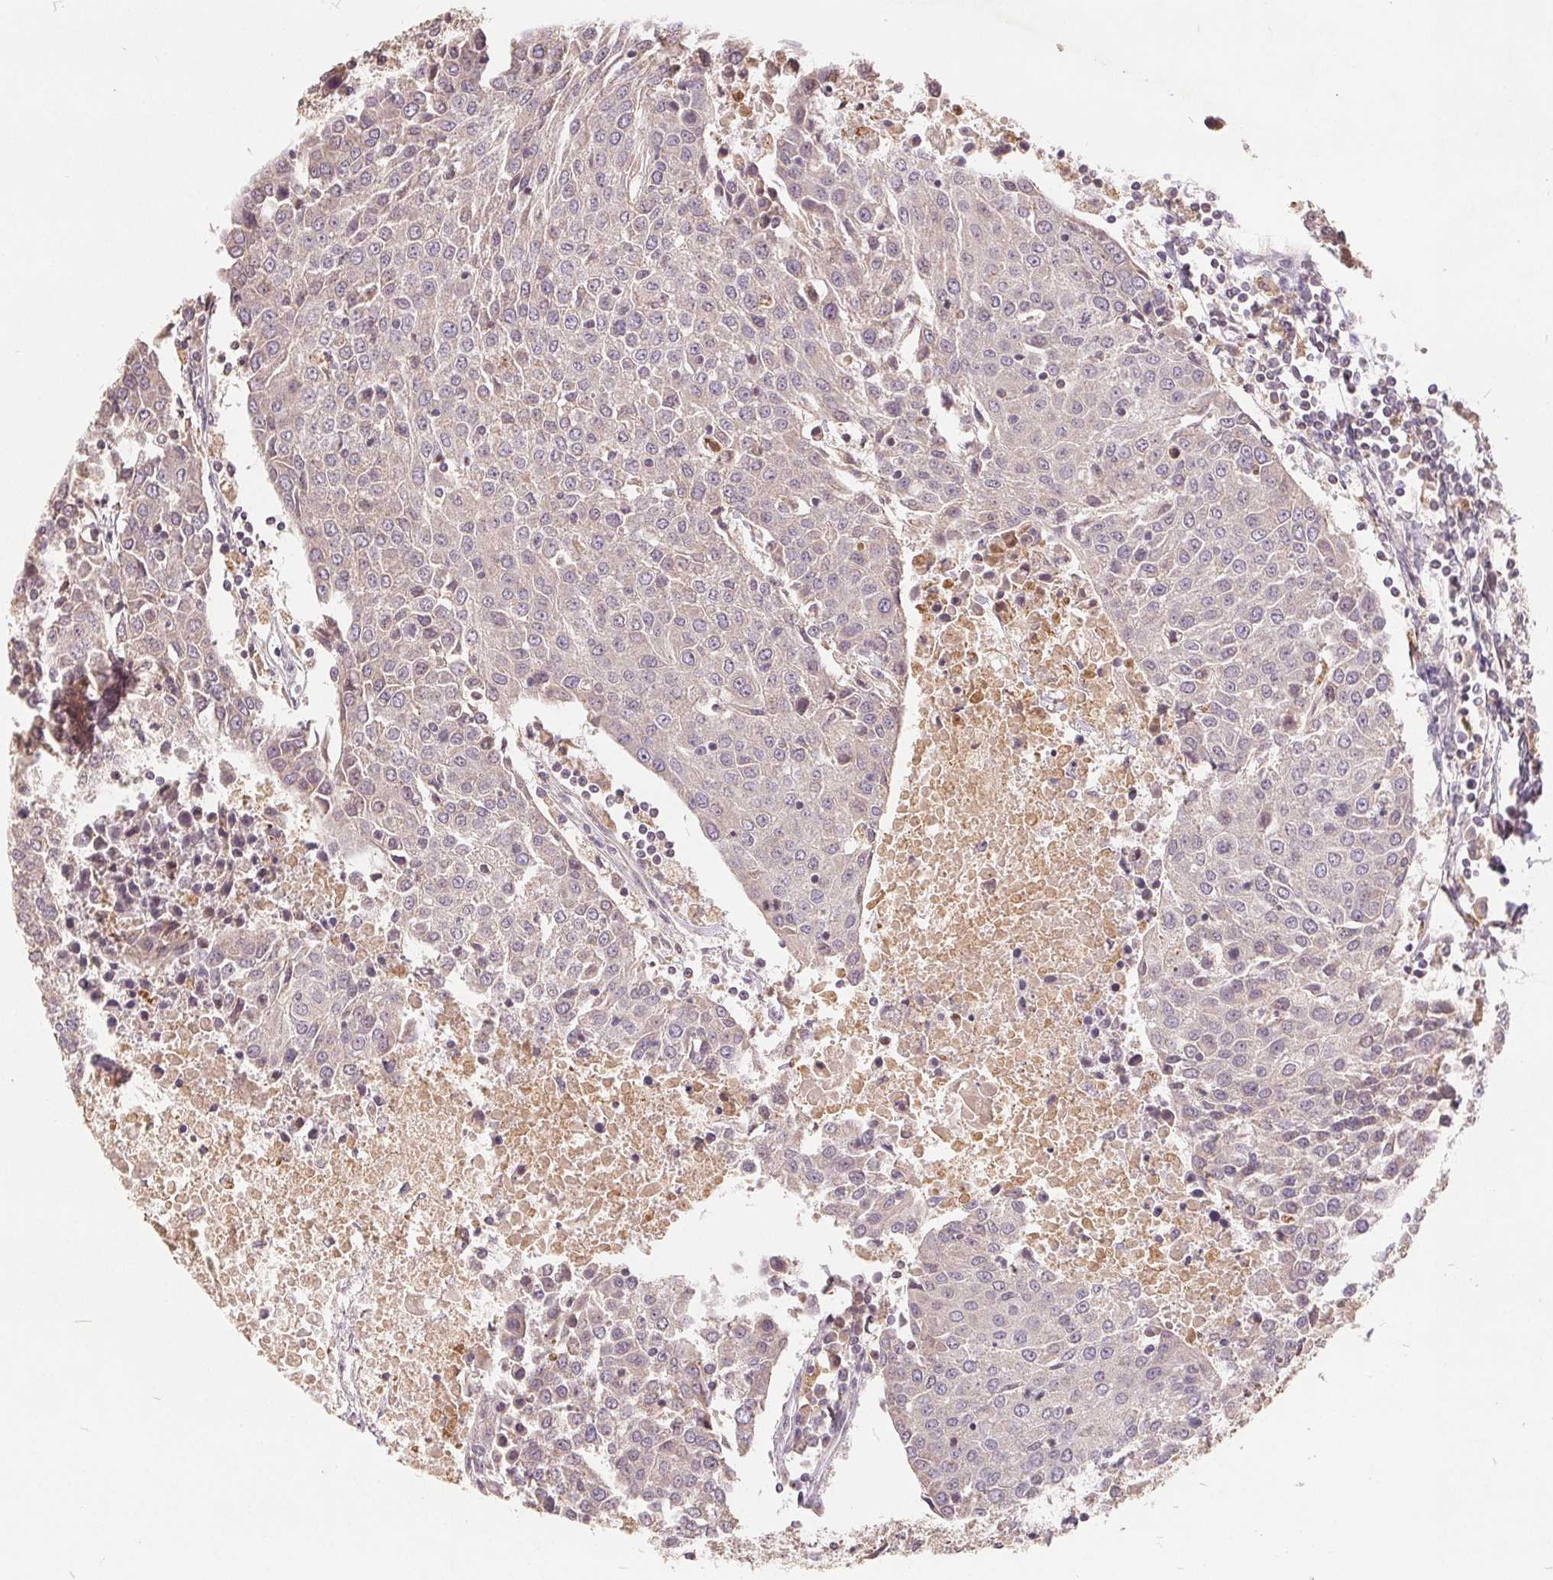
{"staining": {"intensity": "weak", "quantity": "<25%", "location": "cytoplasmic/membranous"}, "tissue": "urothelial cancer", "cell_type": "Tumor cells", "image_type": "cancer", "snomed": [{"axis": "morphology", "description": "Urothelial carcinoma, High grade"}, {"axis": "topography", "description": "Urinary bladder"}], "caption": "High power microscopy histopathology image of an immunohistochemistry photomicrograph of urothelial cancer, revealing no significant expression in tumor cells.", "gene": "CDIPT", "patient": {"sex": "female", "age": 85}}